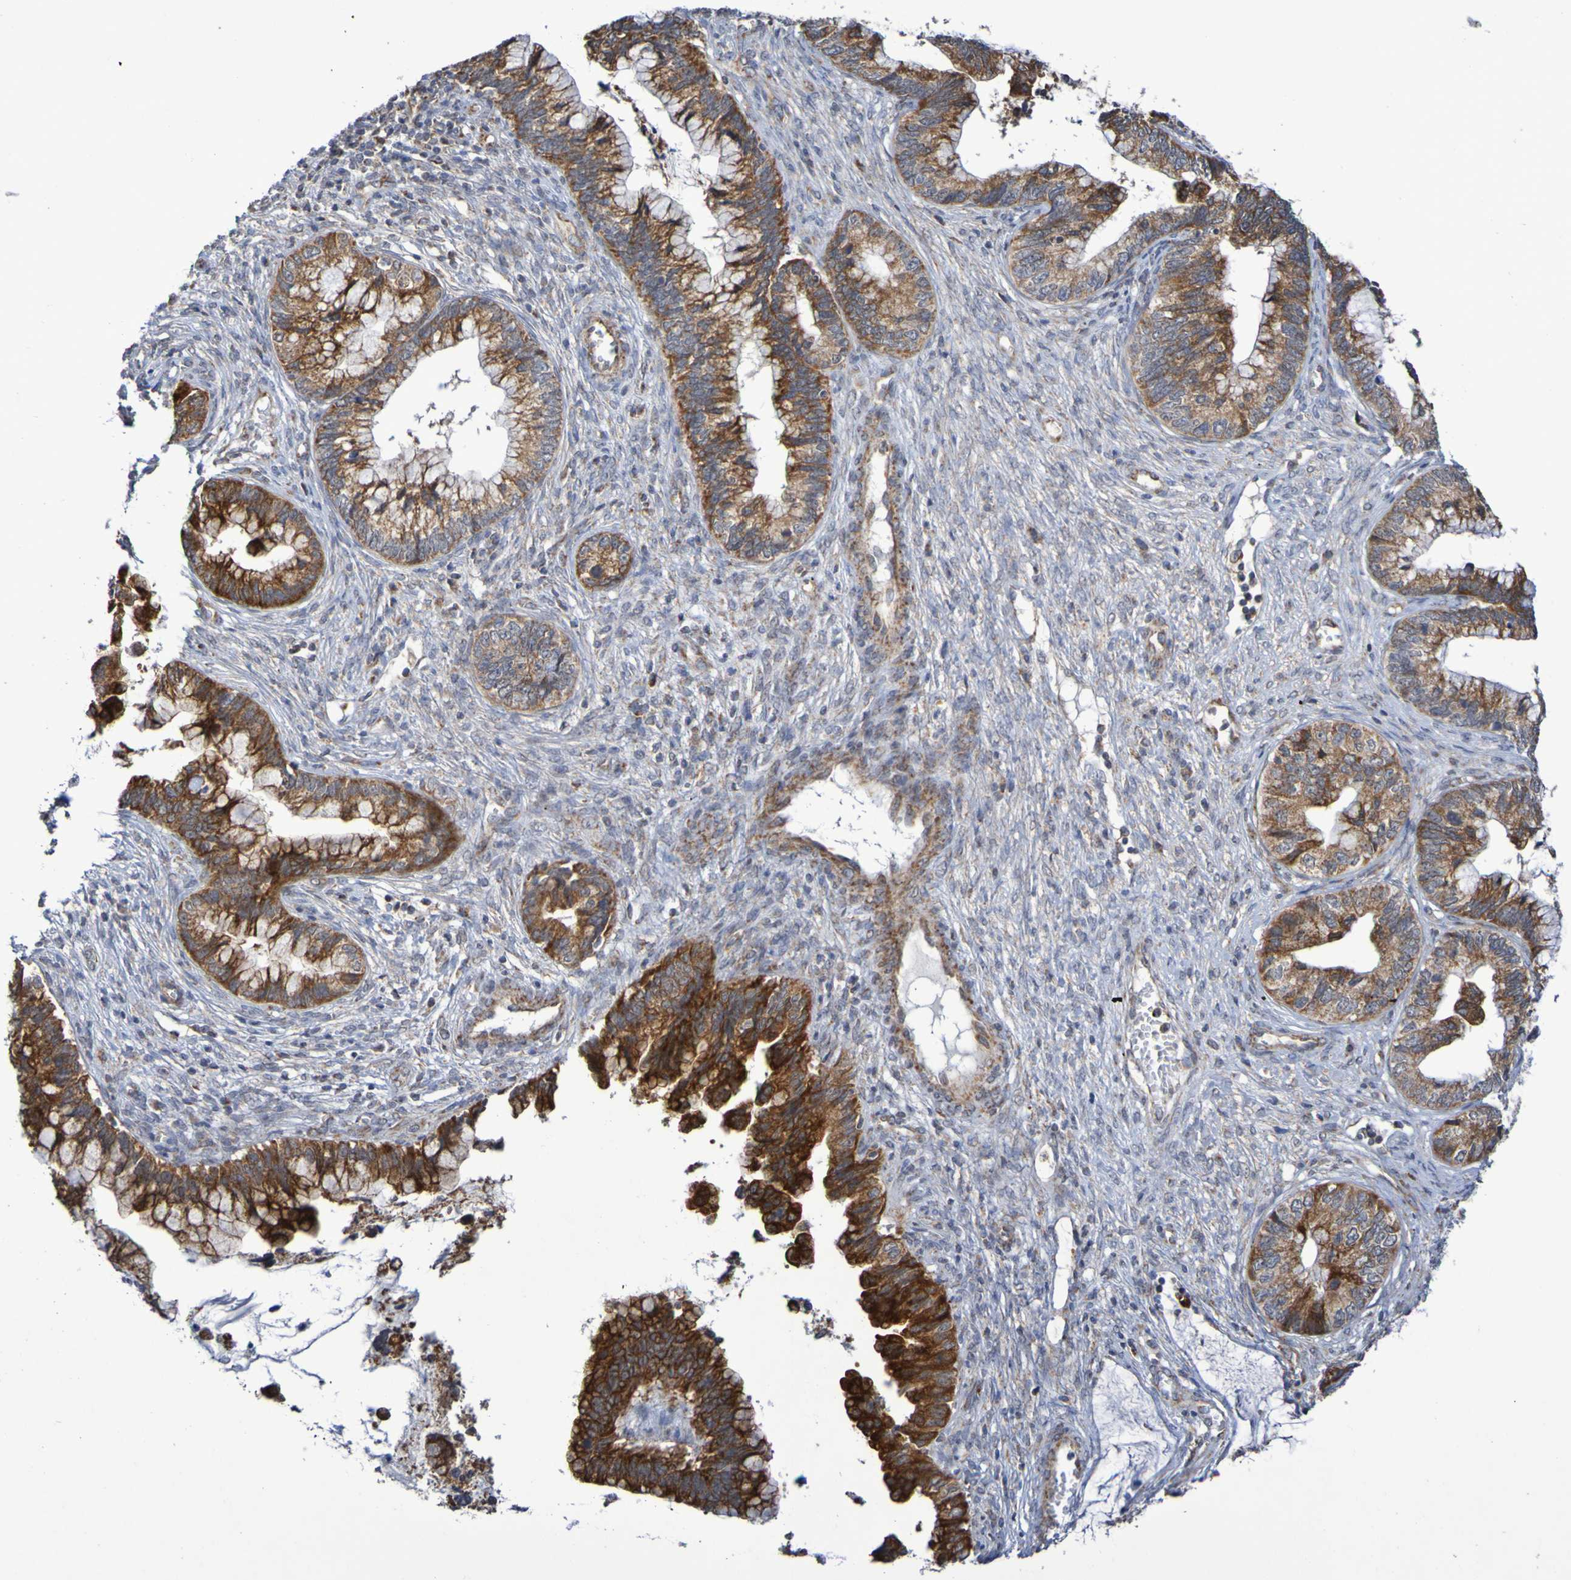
{"staining": {"intensity": "strong", "quantity": ">75%", "location": "cytoplasmic/membranous"}, "tissue": "cervical cancer", "cell_type": "Tumor cells", "image_type": "cancer", "snomed": [{"axis": "morphology", "description": "Adenocarcinoma, NOS"}, {"axis": "topography", "description": "Cervix"}], "caption": "This image shows cervical adenocarcinoma stained with immunohistochemistry to label a protein in brown. The cytoplasmic/membranous of tumor cells show strong positivity for the protein. Nuclei are counter-stained blue.", "gene": "DVL1", "patient": {"sex": "female", "age": 44}}